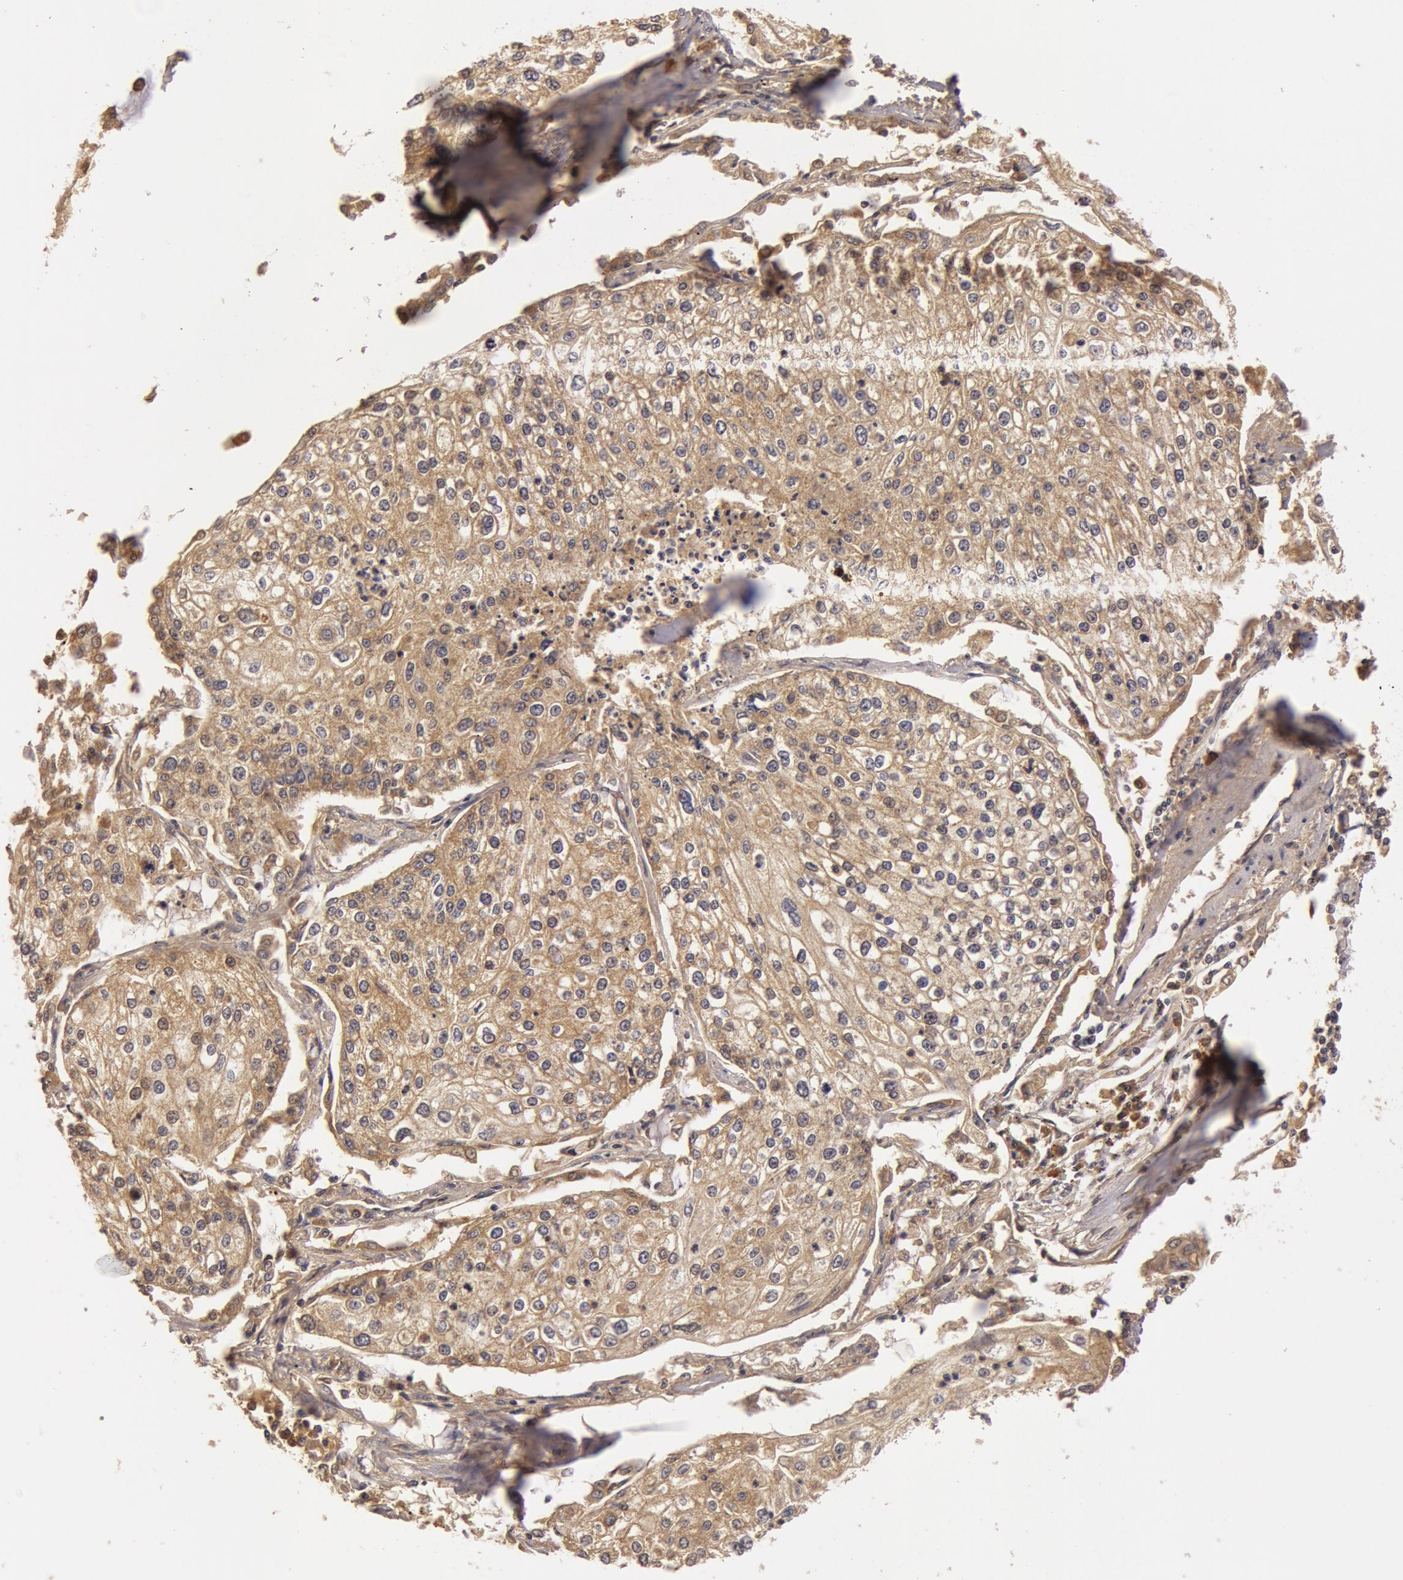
{"staining": {"intensity": "moderate", "quantity": ">75%", "location": "cytoplasmic/membranous"}, "tissue": "lung cancer", "cell_type": "Tumor cells", "image_type": "cancer", "snomed": [{"axis": "morphology", "description": "Squamous cell carcinoma, NOS"}, {"axis": "topography", "description": "Lung"}], "caption": "Lung squamous cell carcinoma stained with a protein marker displays moderate staining in tumor cells.", "gene": "BCHE", "patient": {"sex": "male", "age": 75}}